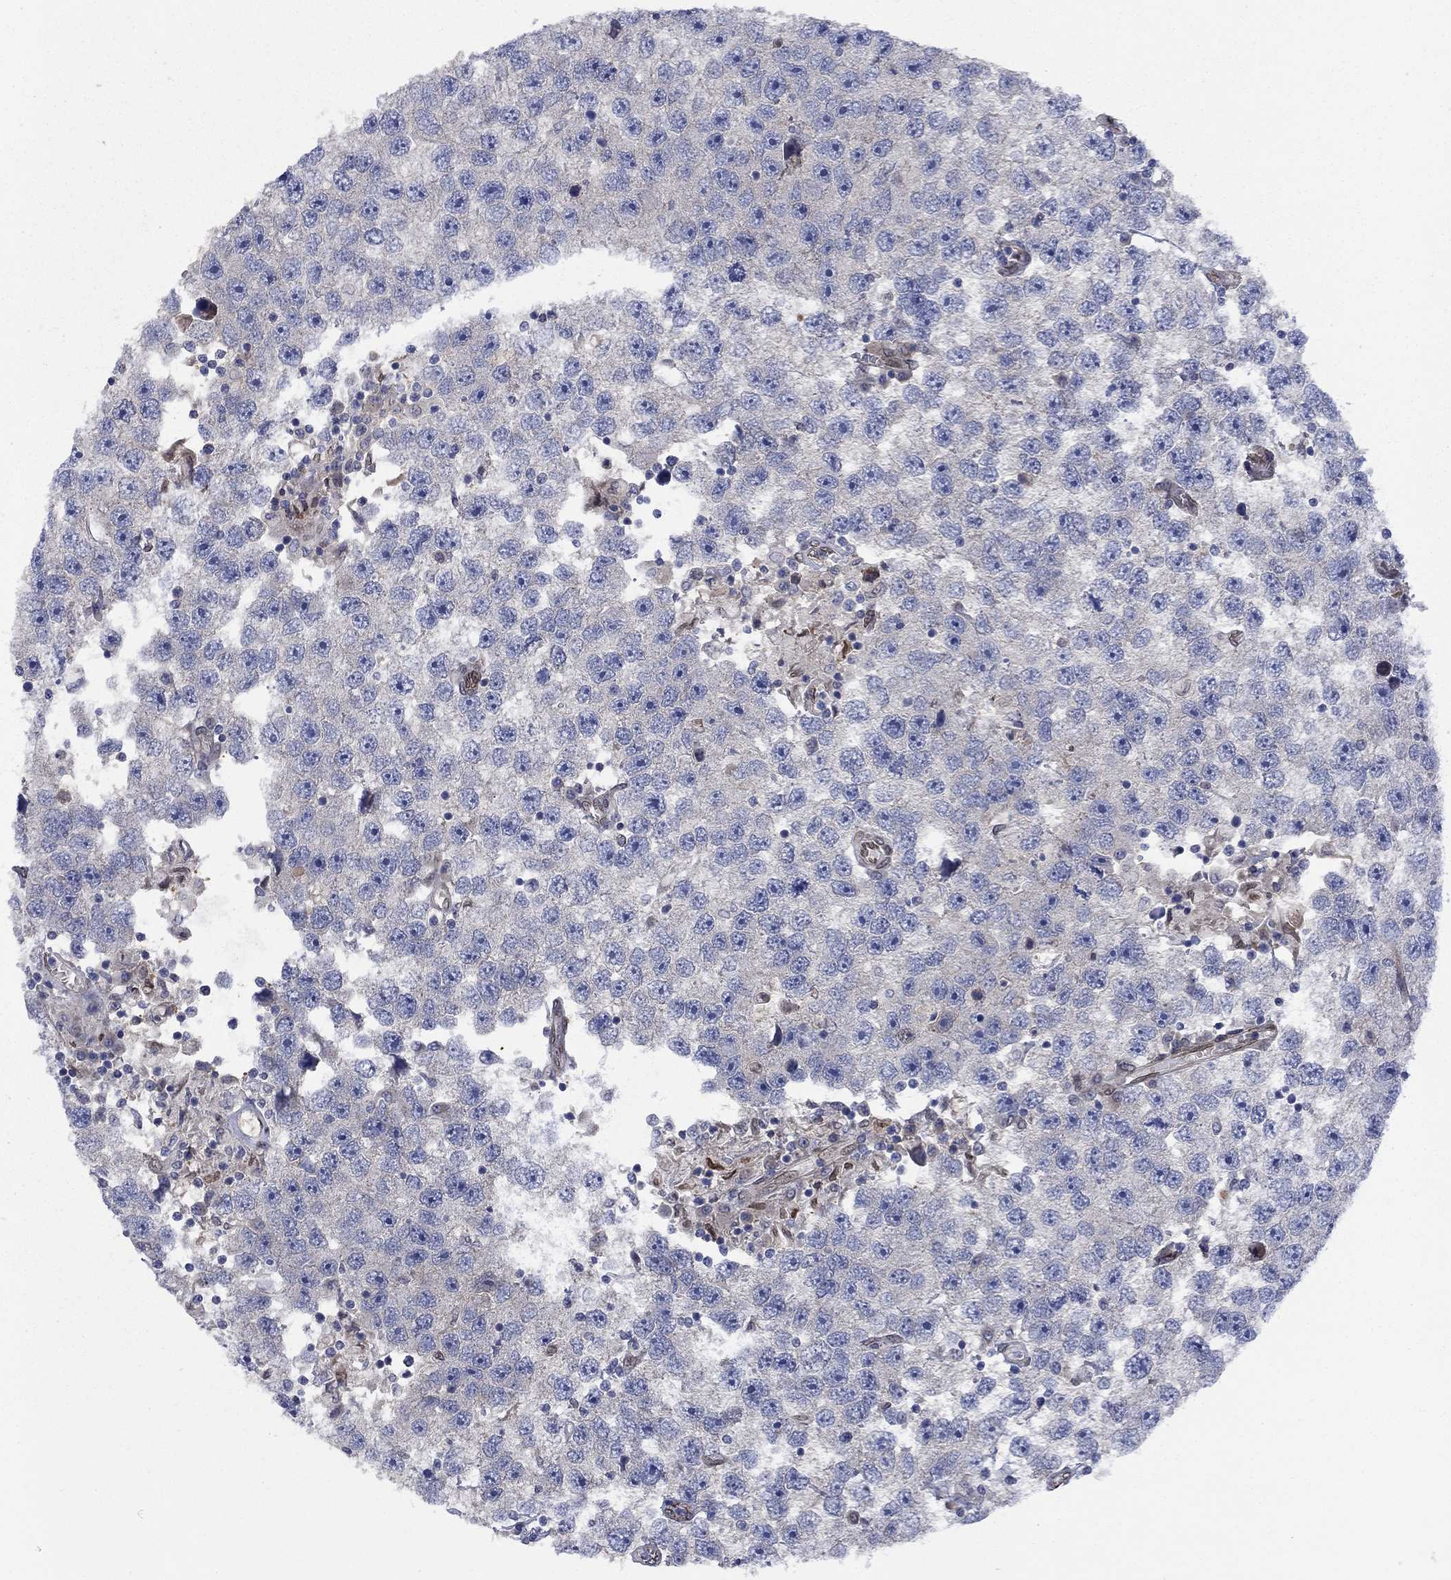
{"staining": {"intensity": "negative", "quantity": "none", "location": "none"}, "tissue": "testis cancer", "cell_type": "Tumor cells", "image_type": "cancer", "snomed": [{"axis": "morphology", "description": "Seminoma, NOS"}, {"axis": "topography", "description": "Testis"}], "caption": "Tumor cells show no significant expression in testis seminoma.", "gene": "EMC9", "patient": {"sex": "male", "age": 26}}